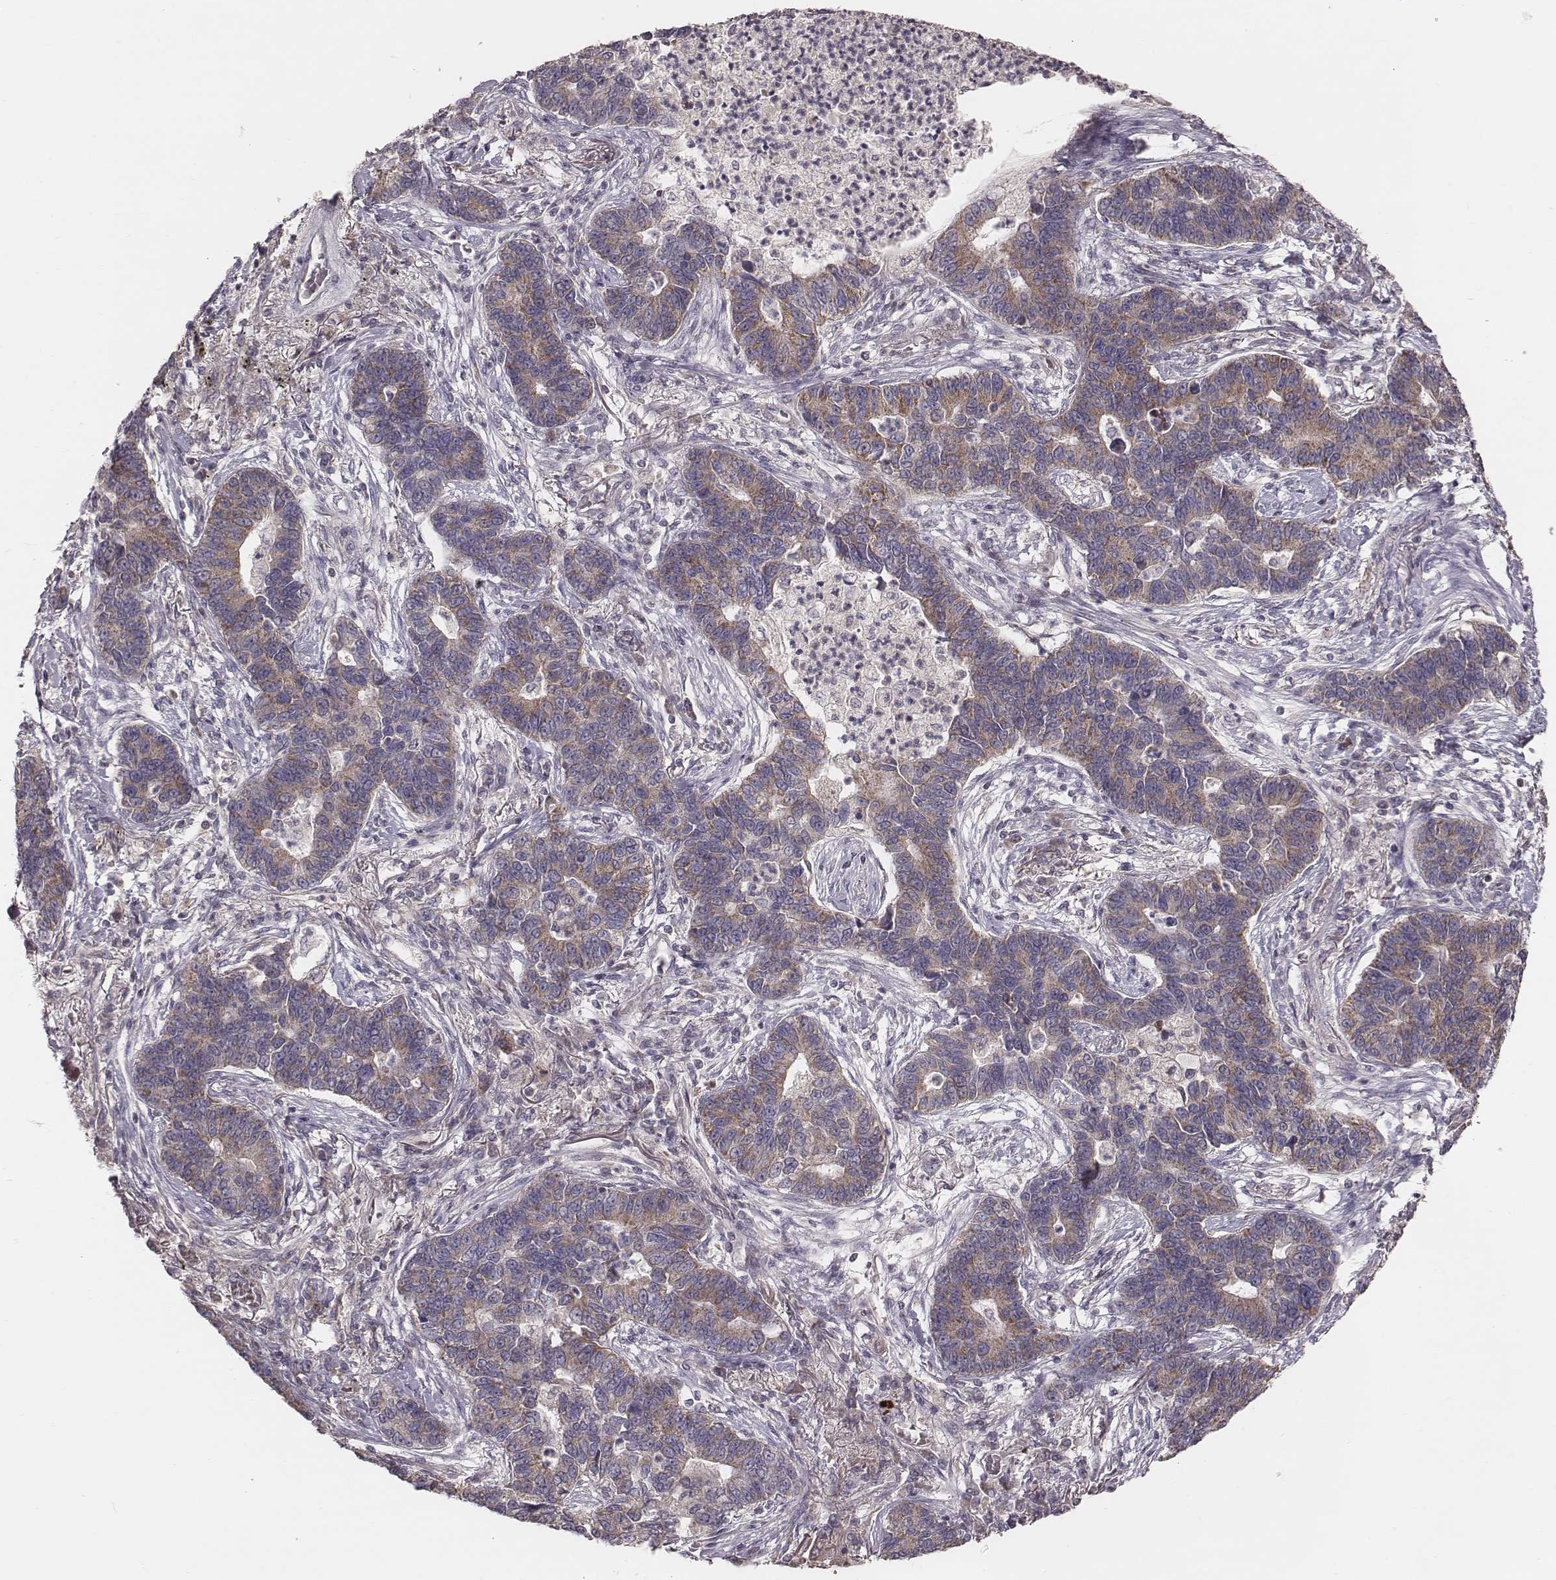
{"staining": {"intensity": "weak", "quantity": "25%-75%", "location": "cytoplasmic/membranous"}, "tissue": "lung cancer", "cell_type": "Tumor cells", "image_type": "cancer", "snomed": [{"axis": "morphology", "description": "Adenocarcinoma, NOS"}, {"axis": "topography", "description": "Lung"}], "caption": "Lung cancer was stained to show a protein in brown. There is low levels of weak cytoplasmic/membranous expression in about 25%-75% of tumor cells.", "gene": "MRPS27", "patient": {"sex": "female", "age": 57}}